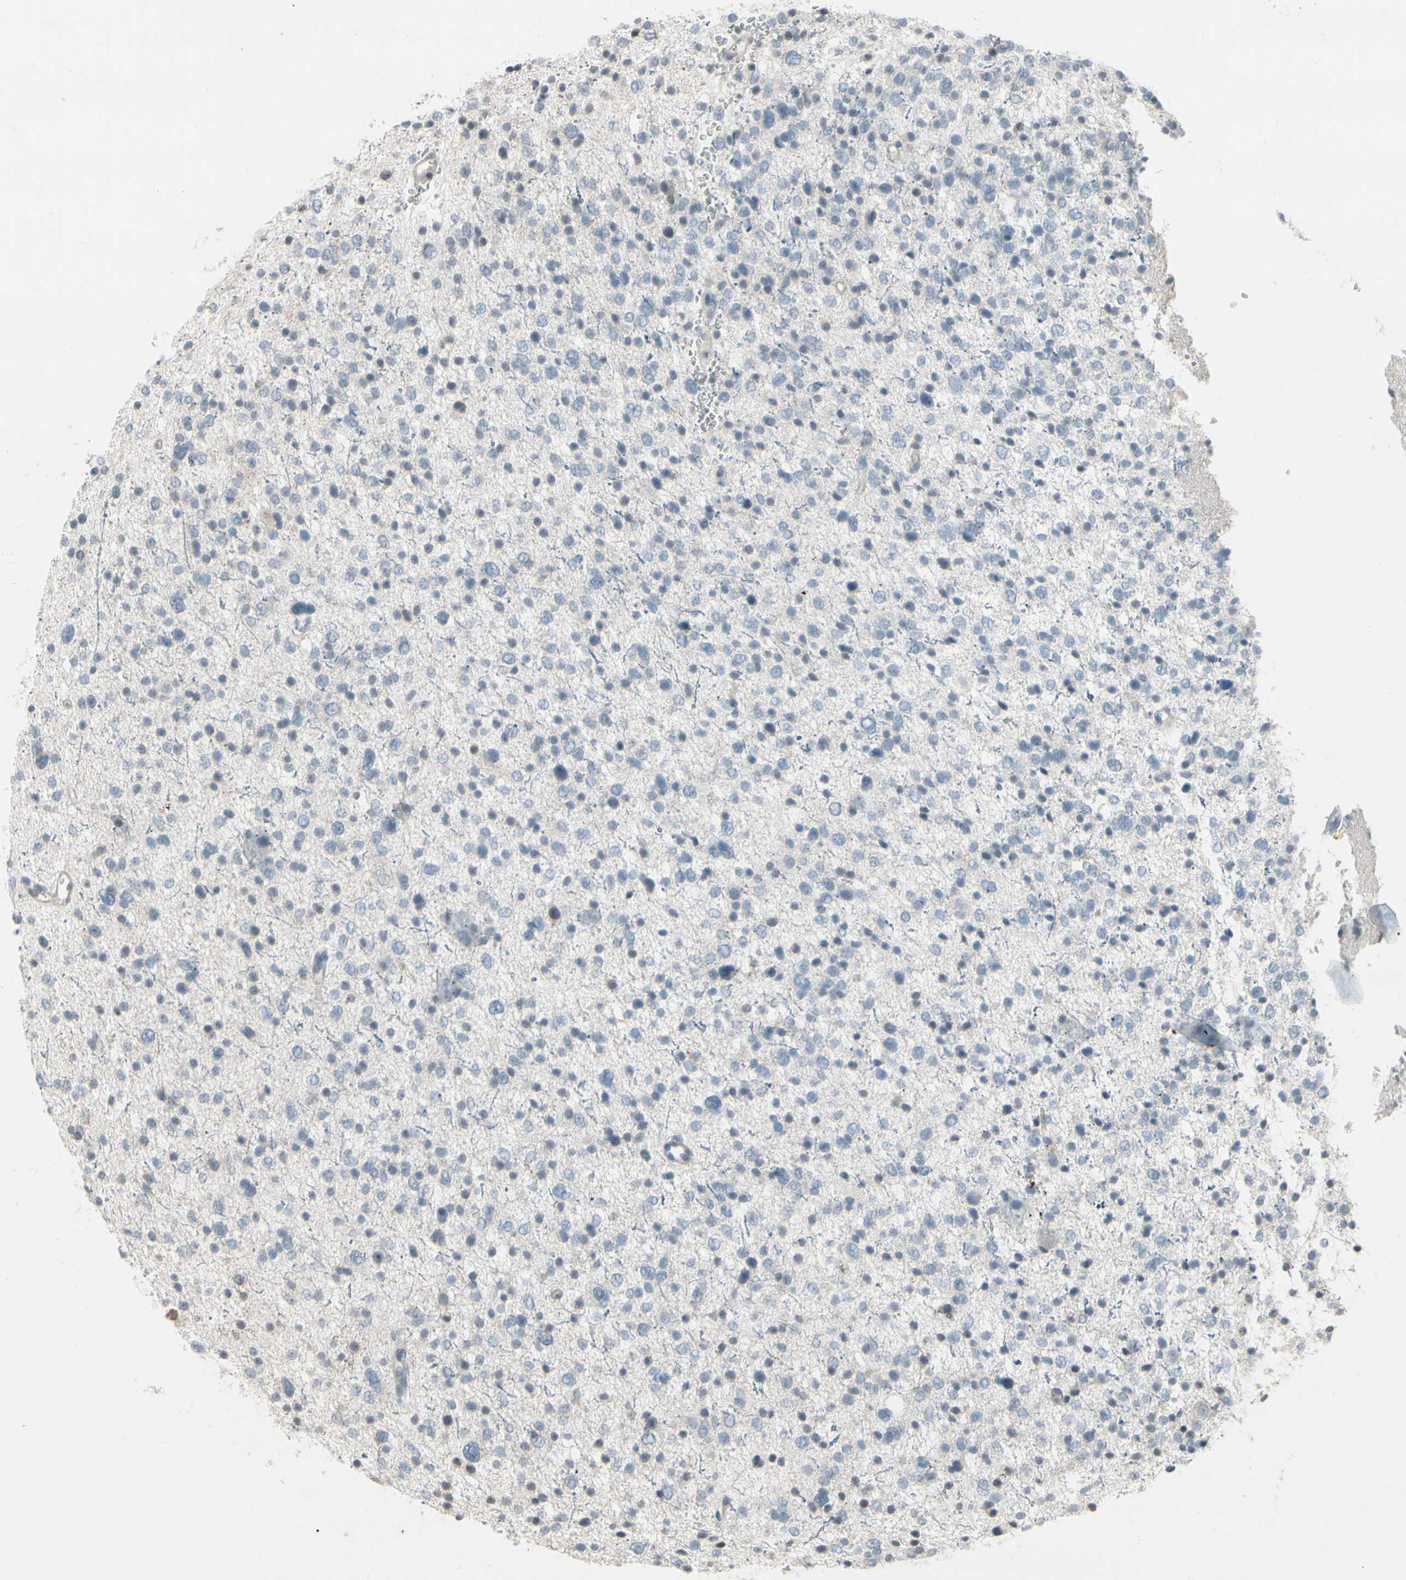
{"staining": {"intensity": "negative", "quantity": "none", "location": "none"}, "tissue": "glioma", "cell_type": "Tumor cells", "image_type": "cancer", "snomed": [{"axis": "morphology", "description": "Glioma, malignant, Low grade"}, {"axis": "topography", "description": "Brain"}], "caption": "Tumor cells are negative for protein expression in human glioma.", "gene": "ARG2", "patient": {"sex": "female", "age": 37}}